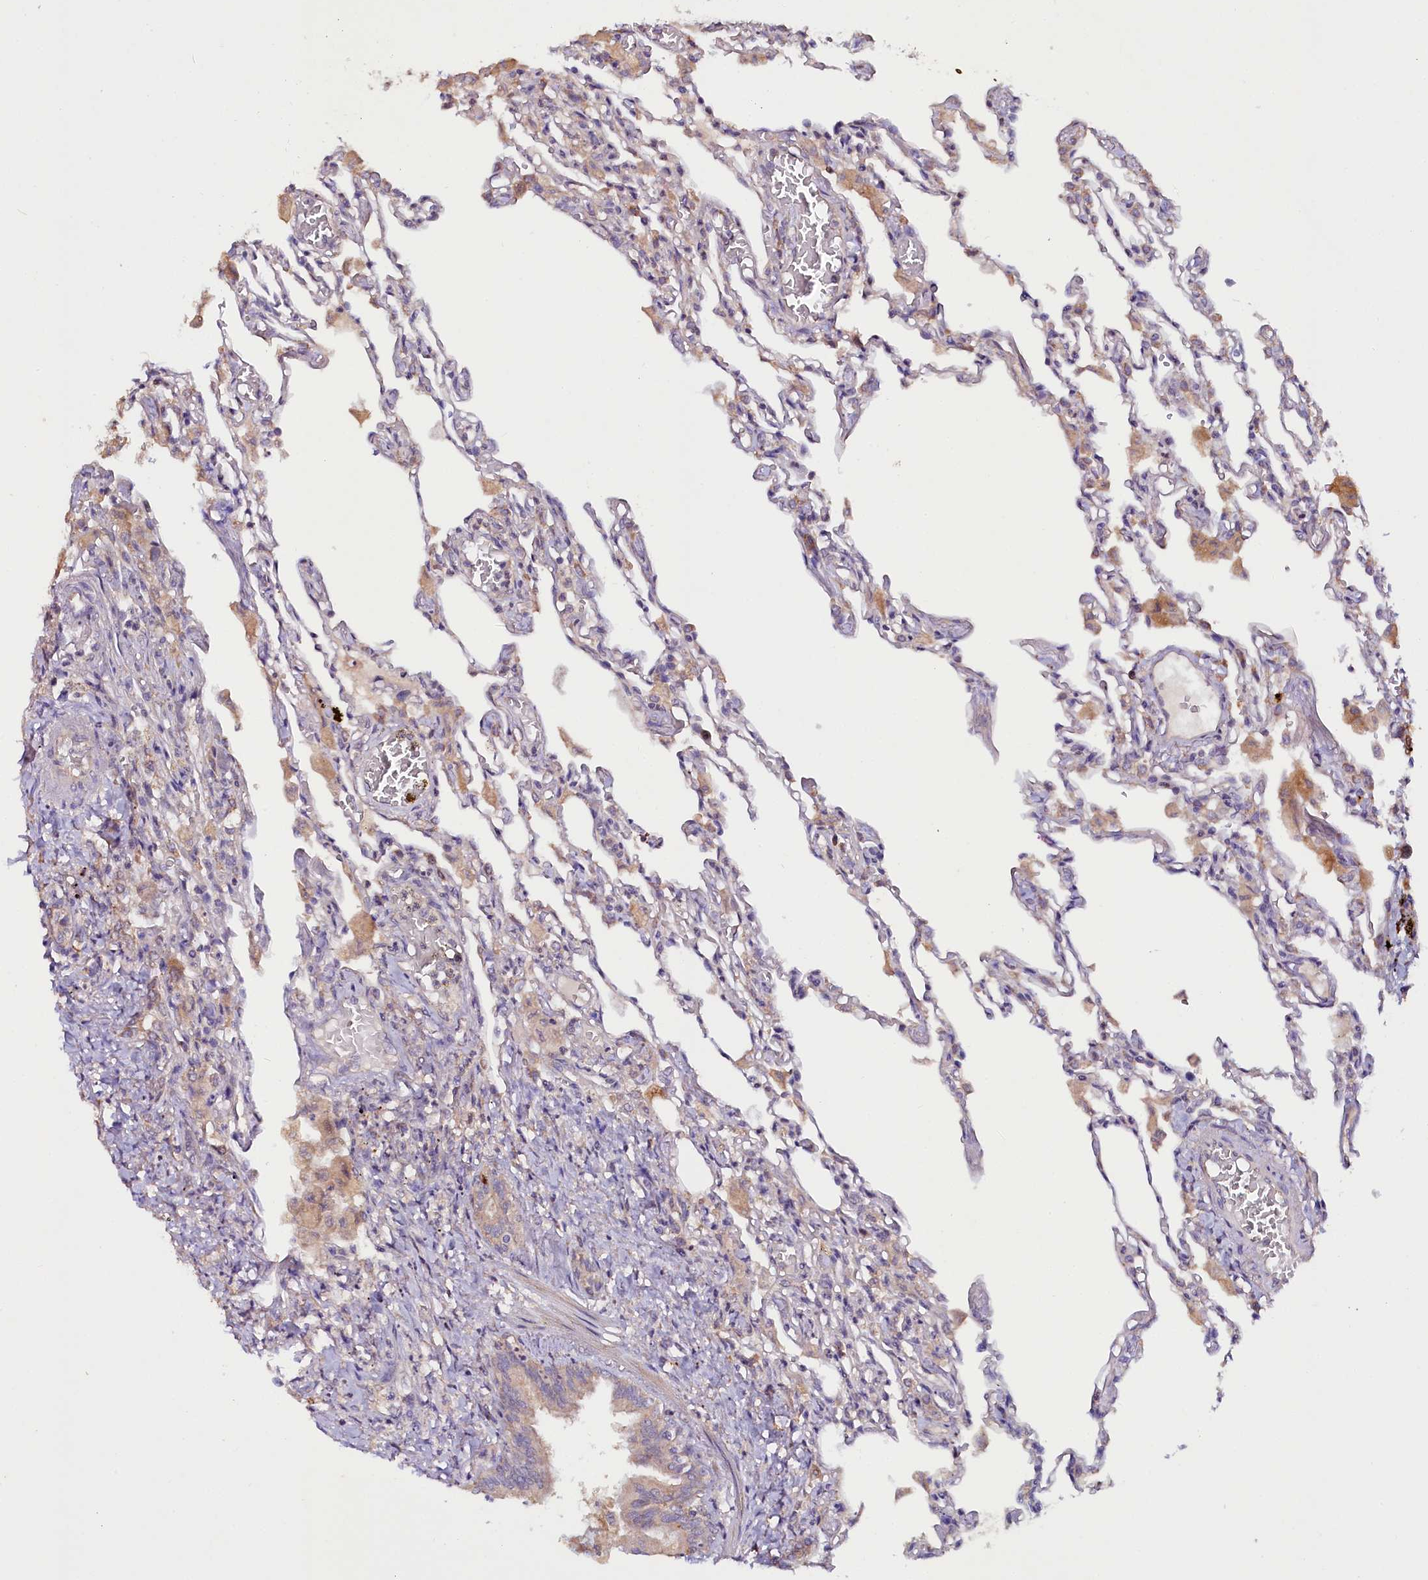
{"staining": {"intensity": "negative", "quantity": "none", "location": "none"}, "tissue": "lung", "cell_type": "Alveolar cells", "image_type": "normal", "snomed": [{"axis": "morphology", "description": "Normal tissue, NOS"}, {"axis": "topography", "description": "Bronchus"}, {"axis": "topography", "description": "Lung"}], "caption": "DAB (3,3'-diaminobenzidine) immunohistochemical staining of unremarkable human lung demonstrates no significant positivity in alveolar cells.", "gene": "ETFBKMT", "patient": {"sex": "female", "age": 49}}